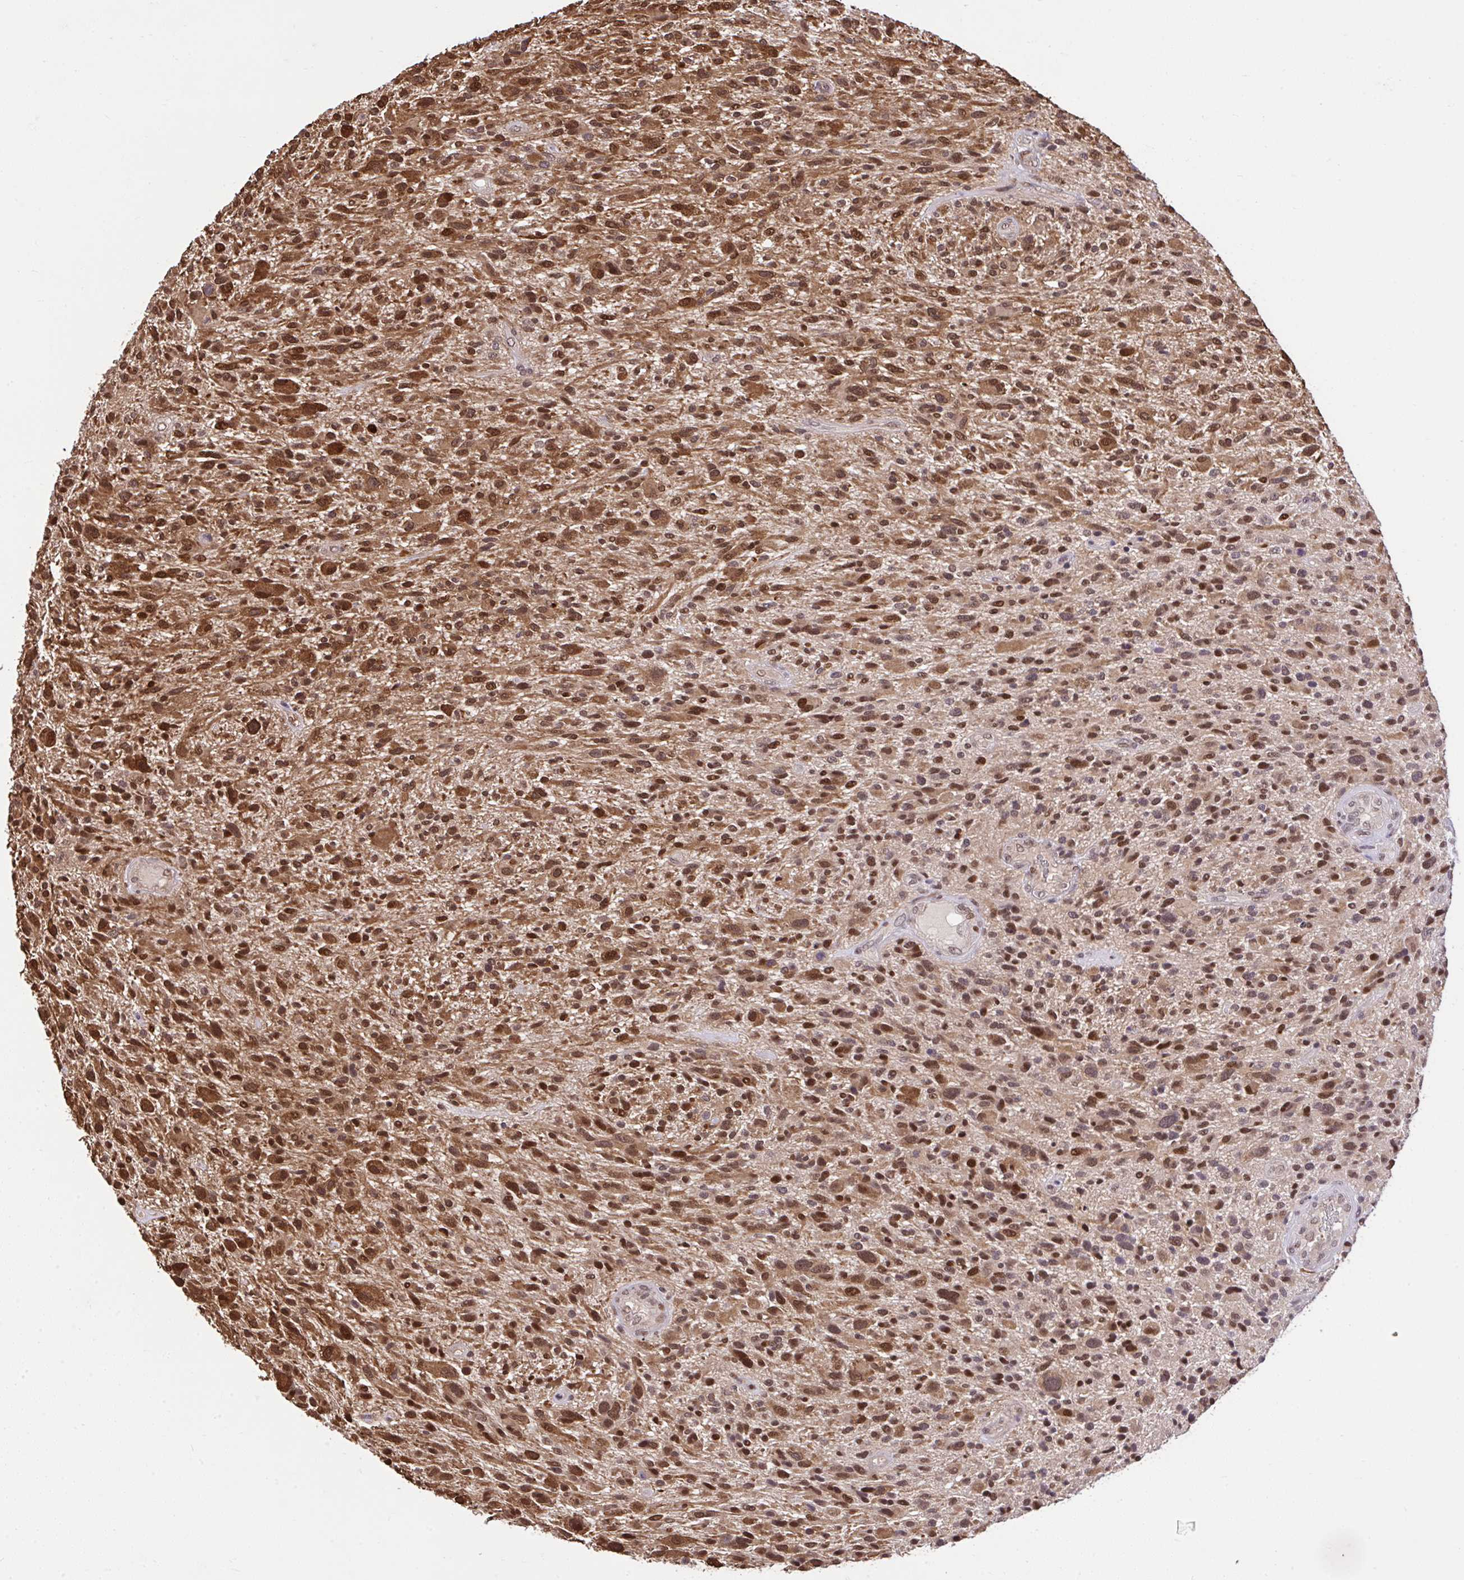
{"staining": {"intensity": "moderate", "quantity": ">75%", "location": "cytoplasmic/membranous,nuclear"}, "tissue": "glioma", "cell_type": "Tumor cells", "image_type": "cancer", "snomed": [{"axis": "morphology", "description": "Glioma, malignant, High grade"}, {"axis": "topography", "description": "Brain"}], "caption": "Immunohistochemistry photomicrograph of human malignant glioma (high-grade) stained for a protein (brown), which reveals medium levels of moderate cytoplasmic/membranous and nuclear expression in approximately >75% of tumor cells.", "gene": "GLIS3", "patient": {"sex": "male", "age": 47}}